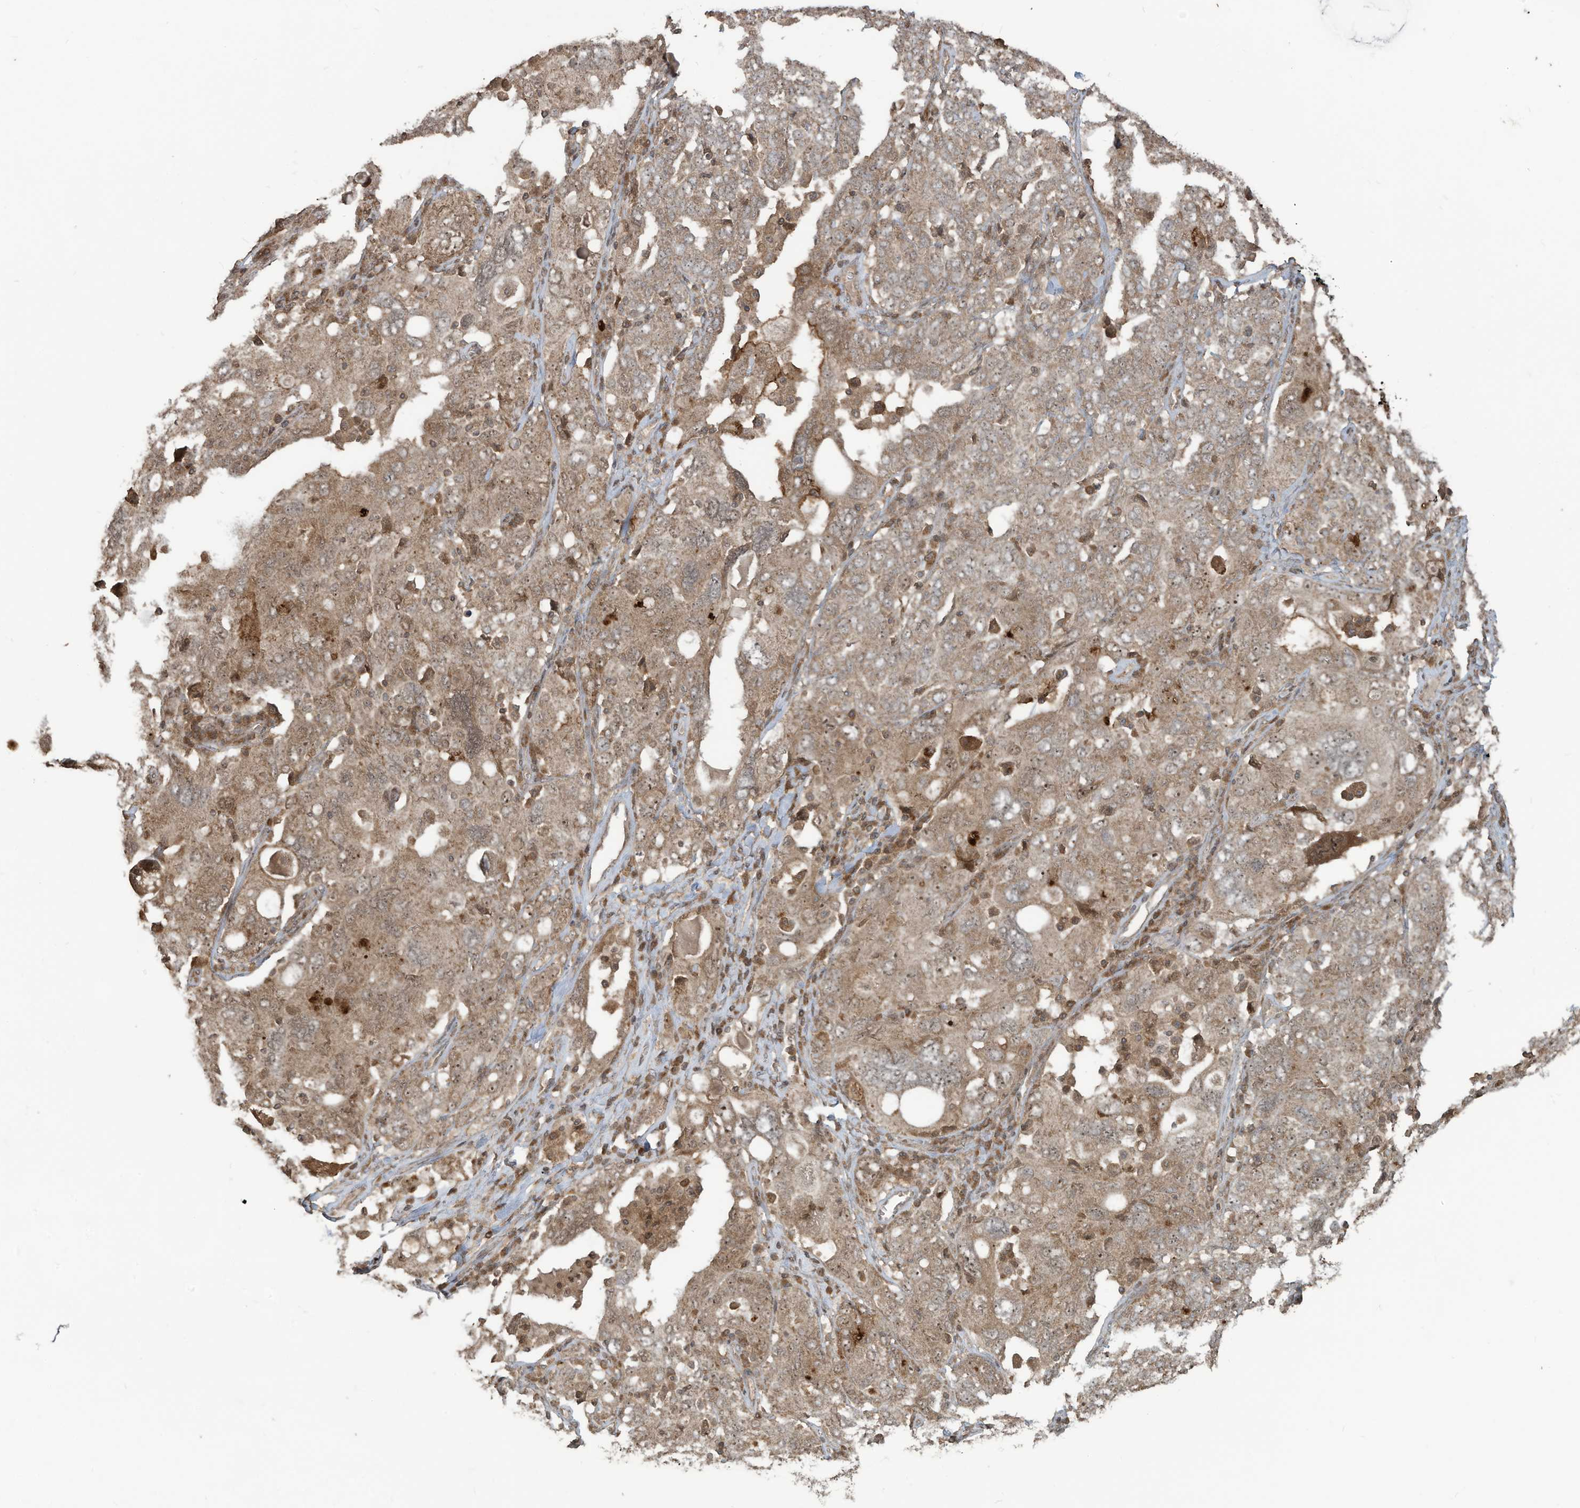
{"staining": {"intensity": "weak", "quantity": "25%-75%", "location": "cytoplasmic/membranous"}, "tissue": "ovarian cancer", "cell_type": "Tumor cells", "image_type": "cancer", "snomed": [{"axis": "morphology", "description": "Carcinoma, endometroid"}, {"axis": "topography", "description": "Ovary"}], "caption": "The image demonstrates a brown stain indicating the presence of a protein in the cytoplasmic/membranous of tumor cells in ovarian cancer (endometroid carcinoma). The staining is performed using DAB brown chromogen to label protein expression. The nuclei are counter-stained blue using hematoxylin.", "gene": "CARF", "patient": {"sex": "female", "age": 62}}